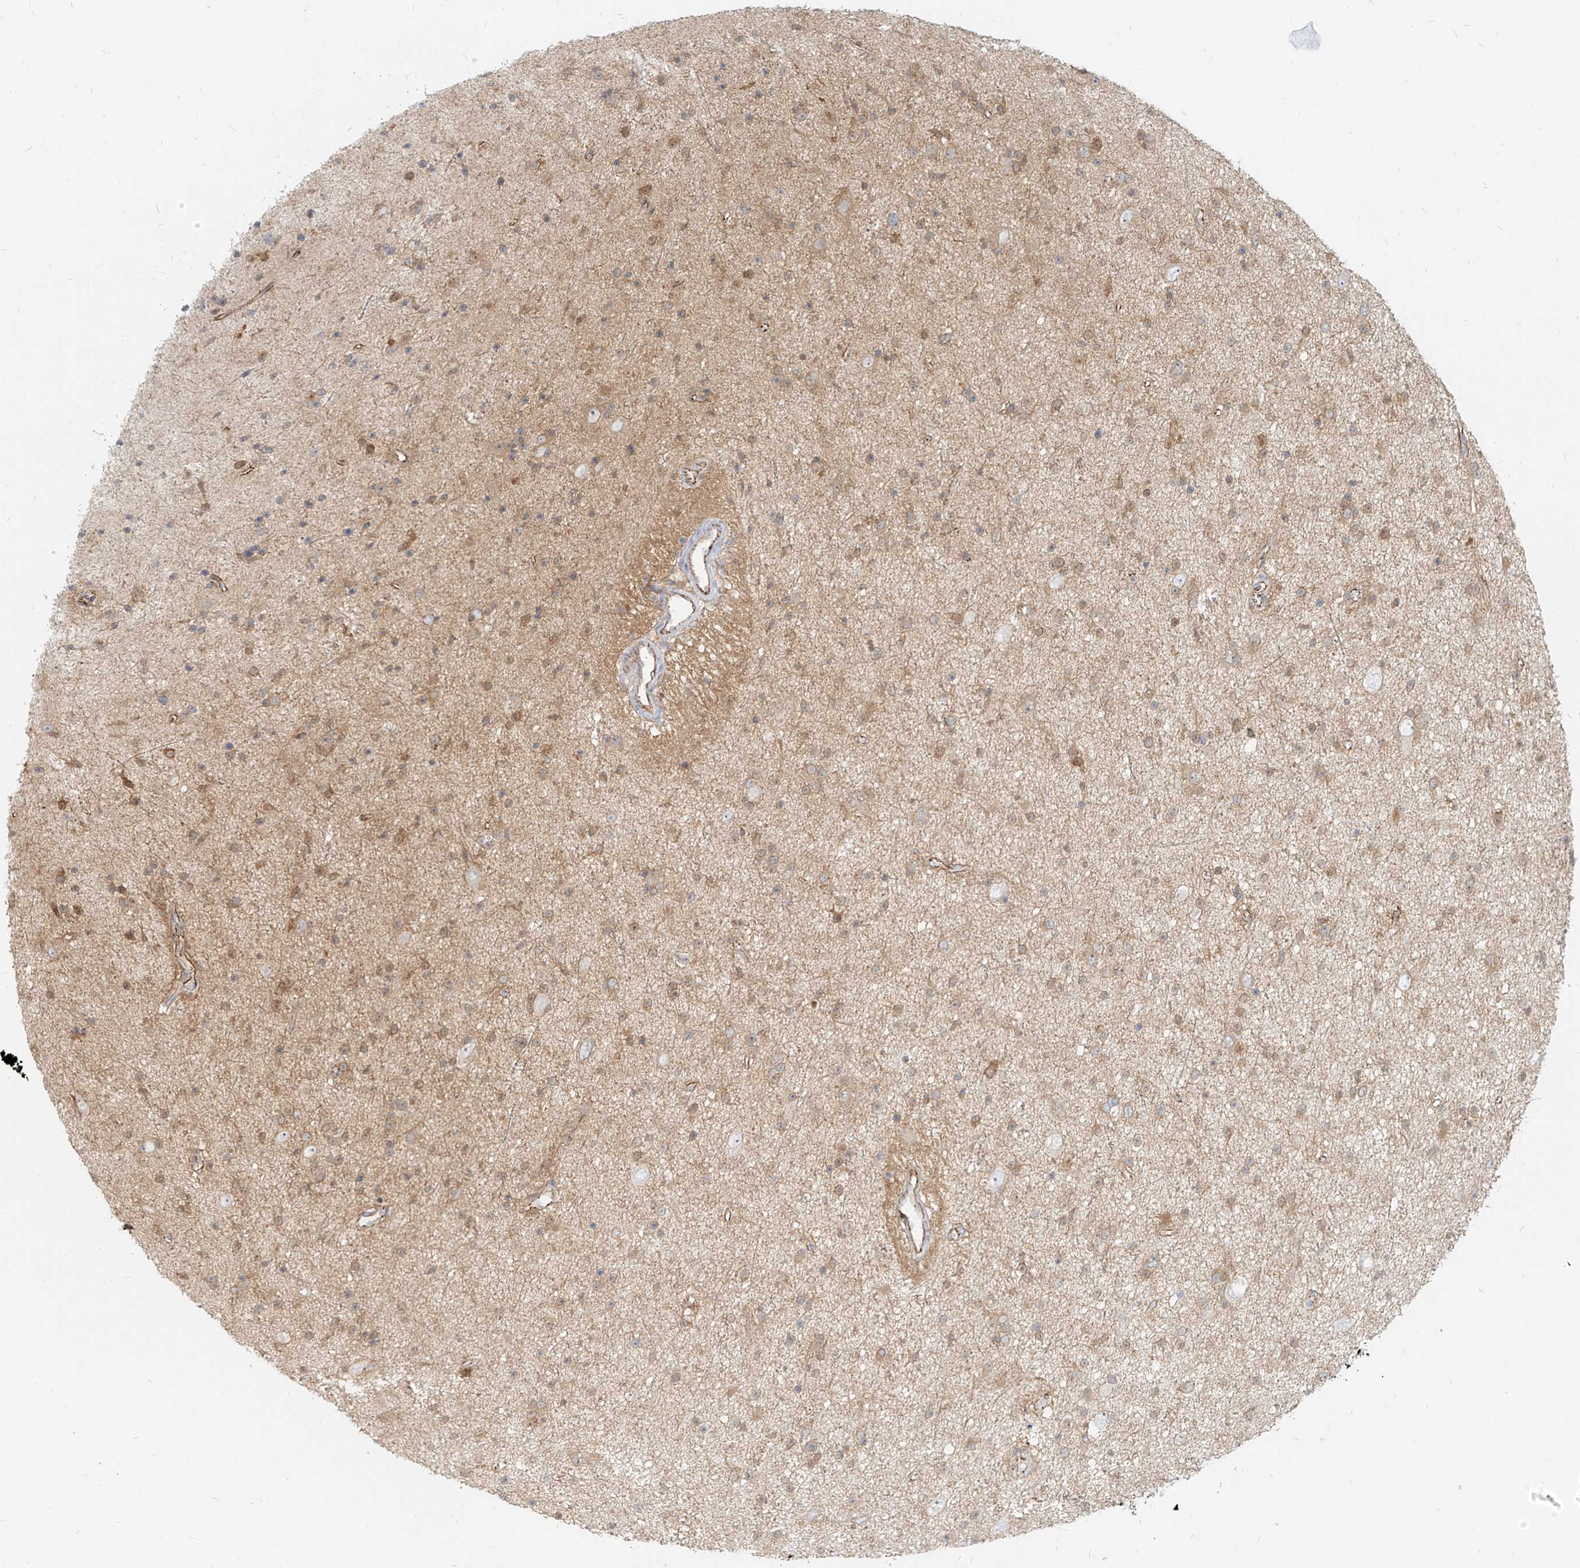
{"staining": {"intensity": "weak", "quantity": "25%-75%", "location": "cytoplasmic/membranous"}, "tissue": "glioma", "cell_type": "Tumor cells", "image_type": "cancer", "snomed": [{"axis": "morphology", "description": "Glioma, malignant, Low grade"}, {"axis": "topography", "description": "Cerebral cortex"}], "caption": "This photomicrograph exhibits immunohistochemistry staining of human malignant glioma (low-grade), with low weak cytoplasmic/membranous staining in approximately 25%-75% of tumor cells.", "gene": "PGD", "patient": {"sex": "female", "age": 39}}